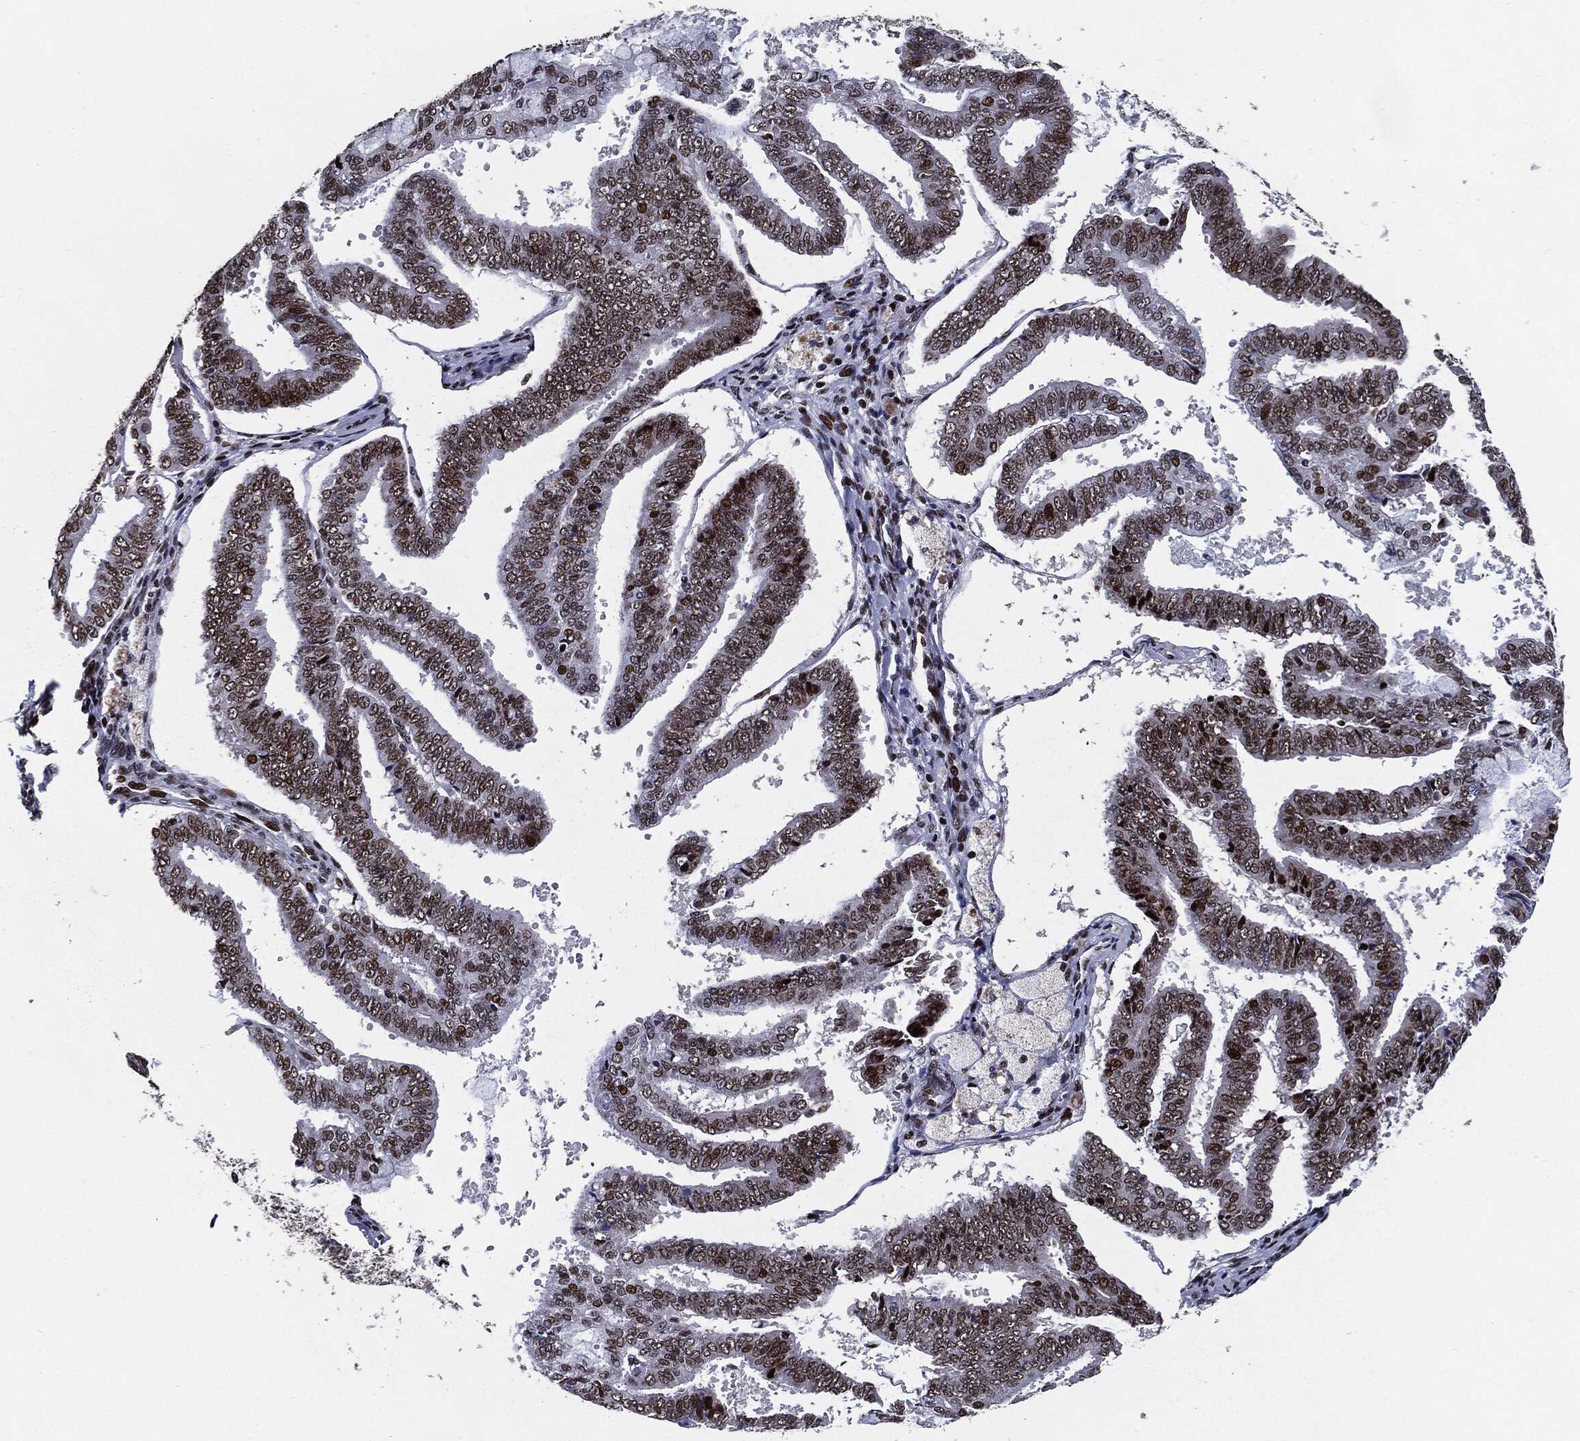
{"staining": {"intensity": "strong", "quantity": ">75%", "location": "nuclear"}, "tissue": "endometrial cancer", "cell_type": "Tumor cells", "image_type": "cancer", "snomed": [{"axis": "morphology", "description": "Adenocarcinoma, NOS"}, {"axis": "topography", "description": "Endometrium"}], "caption": "Protein staining of endometrial cancer tissue demonstrates strong nuclear positivity in approximately >75% of tumor cells.", "gene": "ZFP91", "patient": {"sex": "female", "age": 63}}